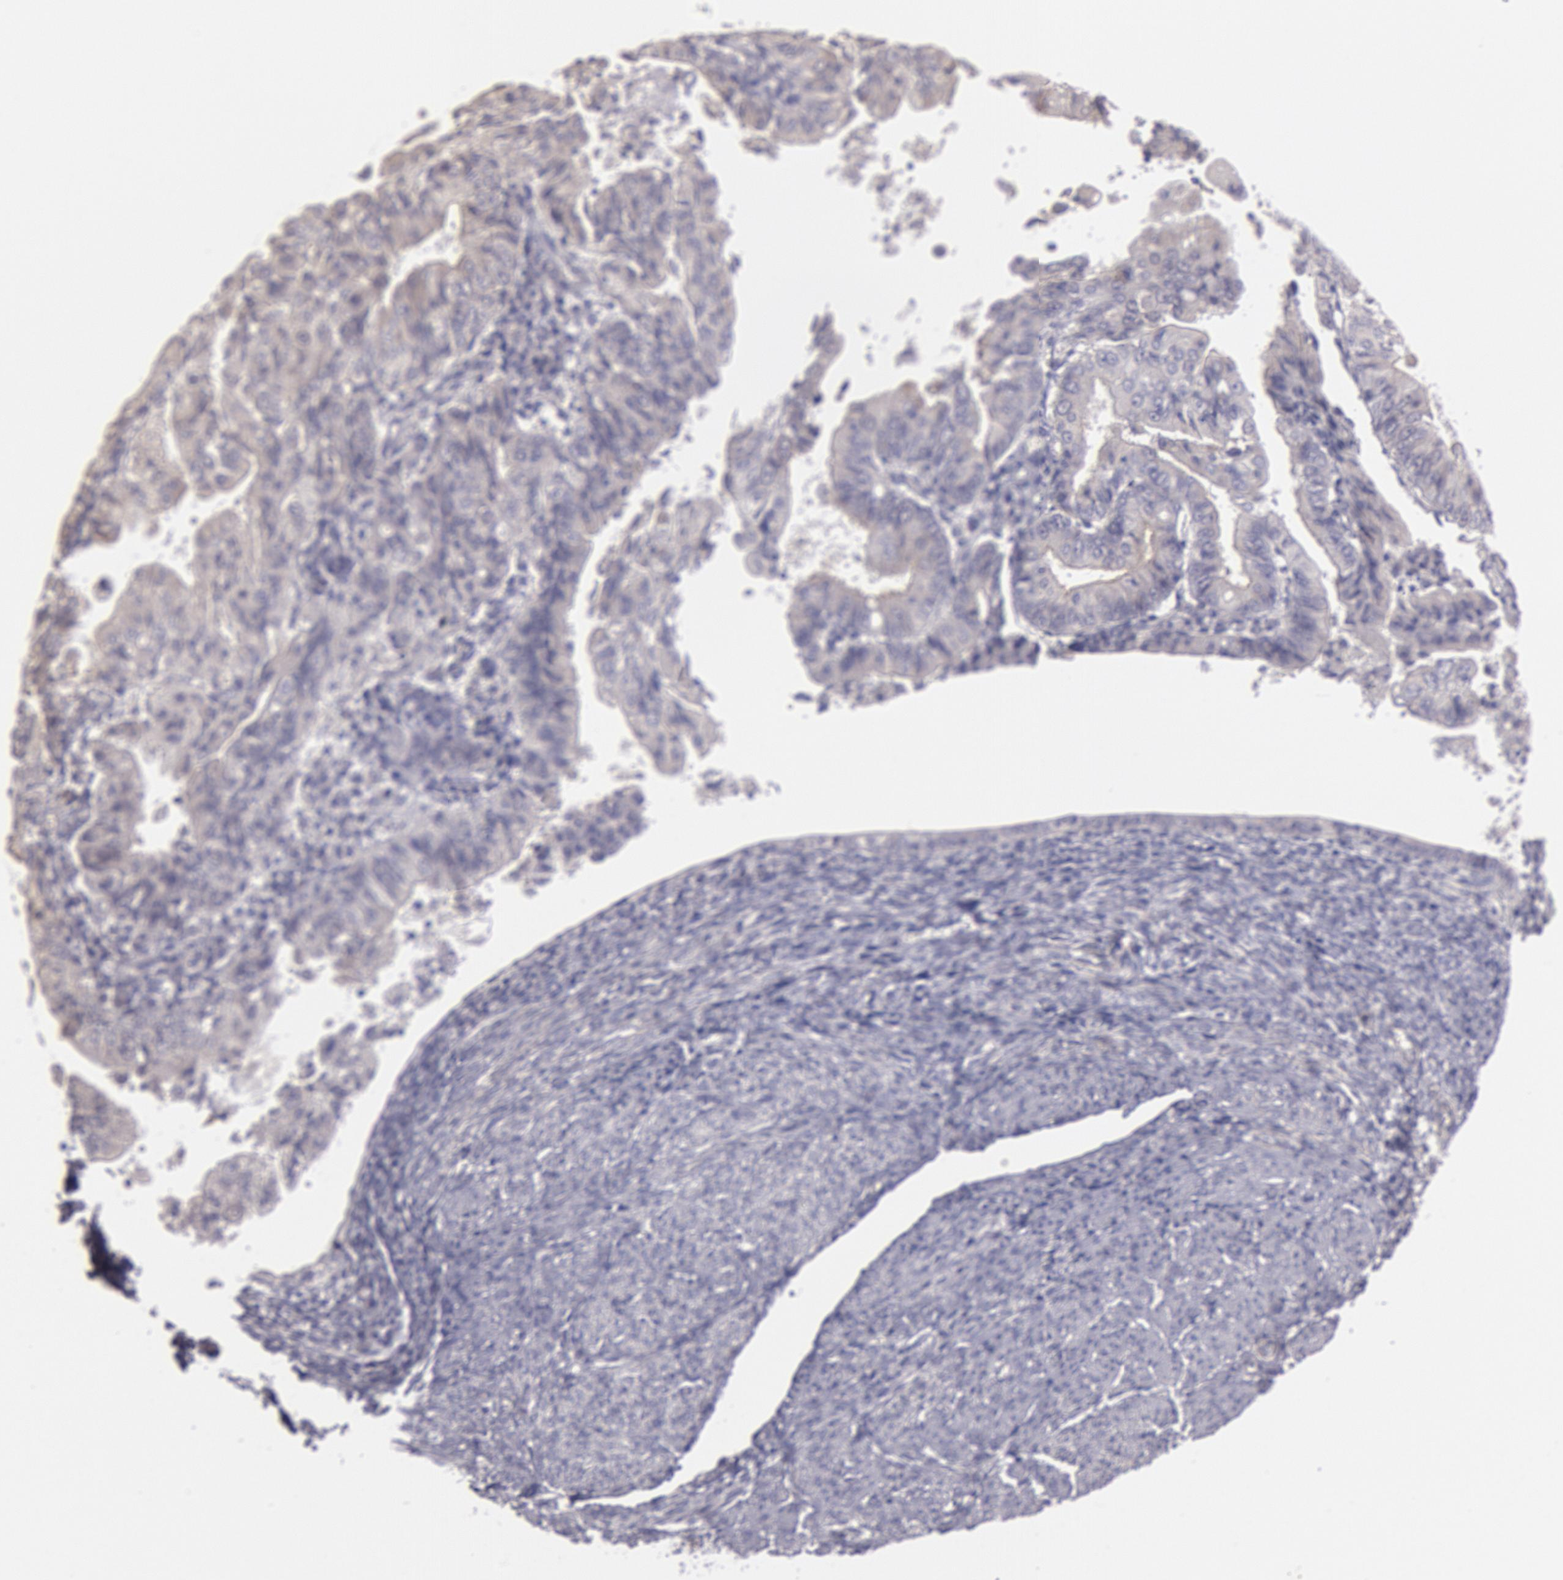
{"staining": {"intensity": "negative", "quantity": "none", "location": "none"}, "tissue": "endometrial cancer", "cell_type": "Tumor cells", "image_type": "cancer", "snomed": [{"axis": "morphology", "description": "Adenocarcinoma, NOS"}, {"axis": "topography", "description": "Endometrium"}], "caption": "The IHC histopathology image has no significant staining in tumor cells of endometrial cancer (adenocarcinoma) tissue.", "gene": "AMOTL1", "patient": {"sex": "female", "age": 75}}